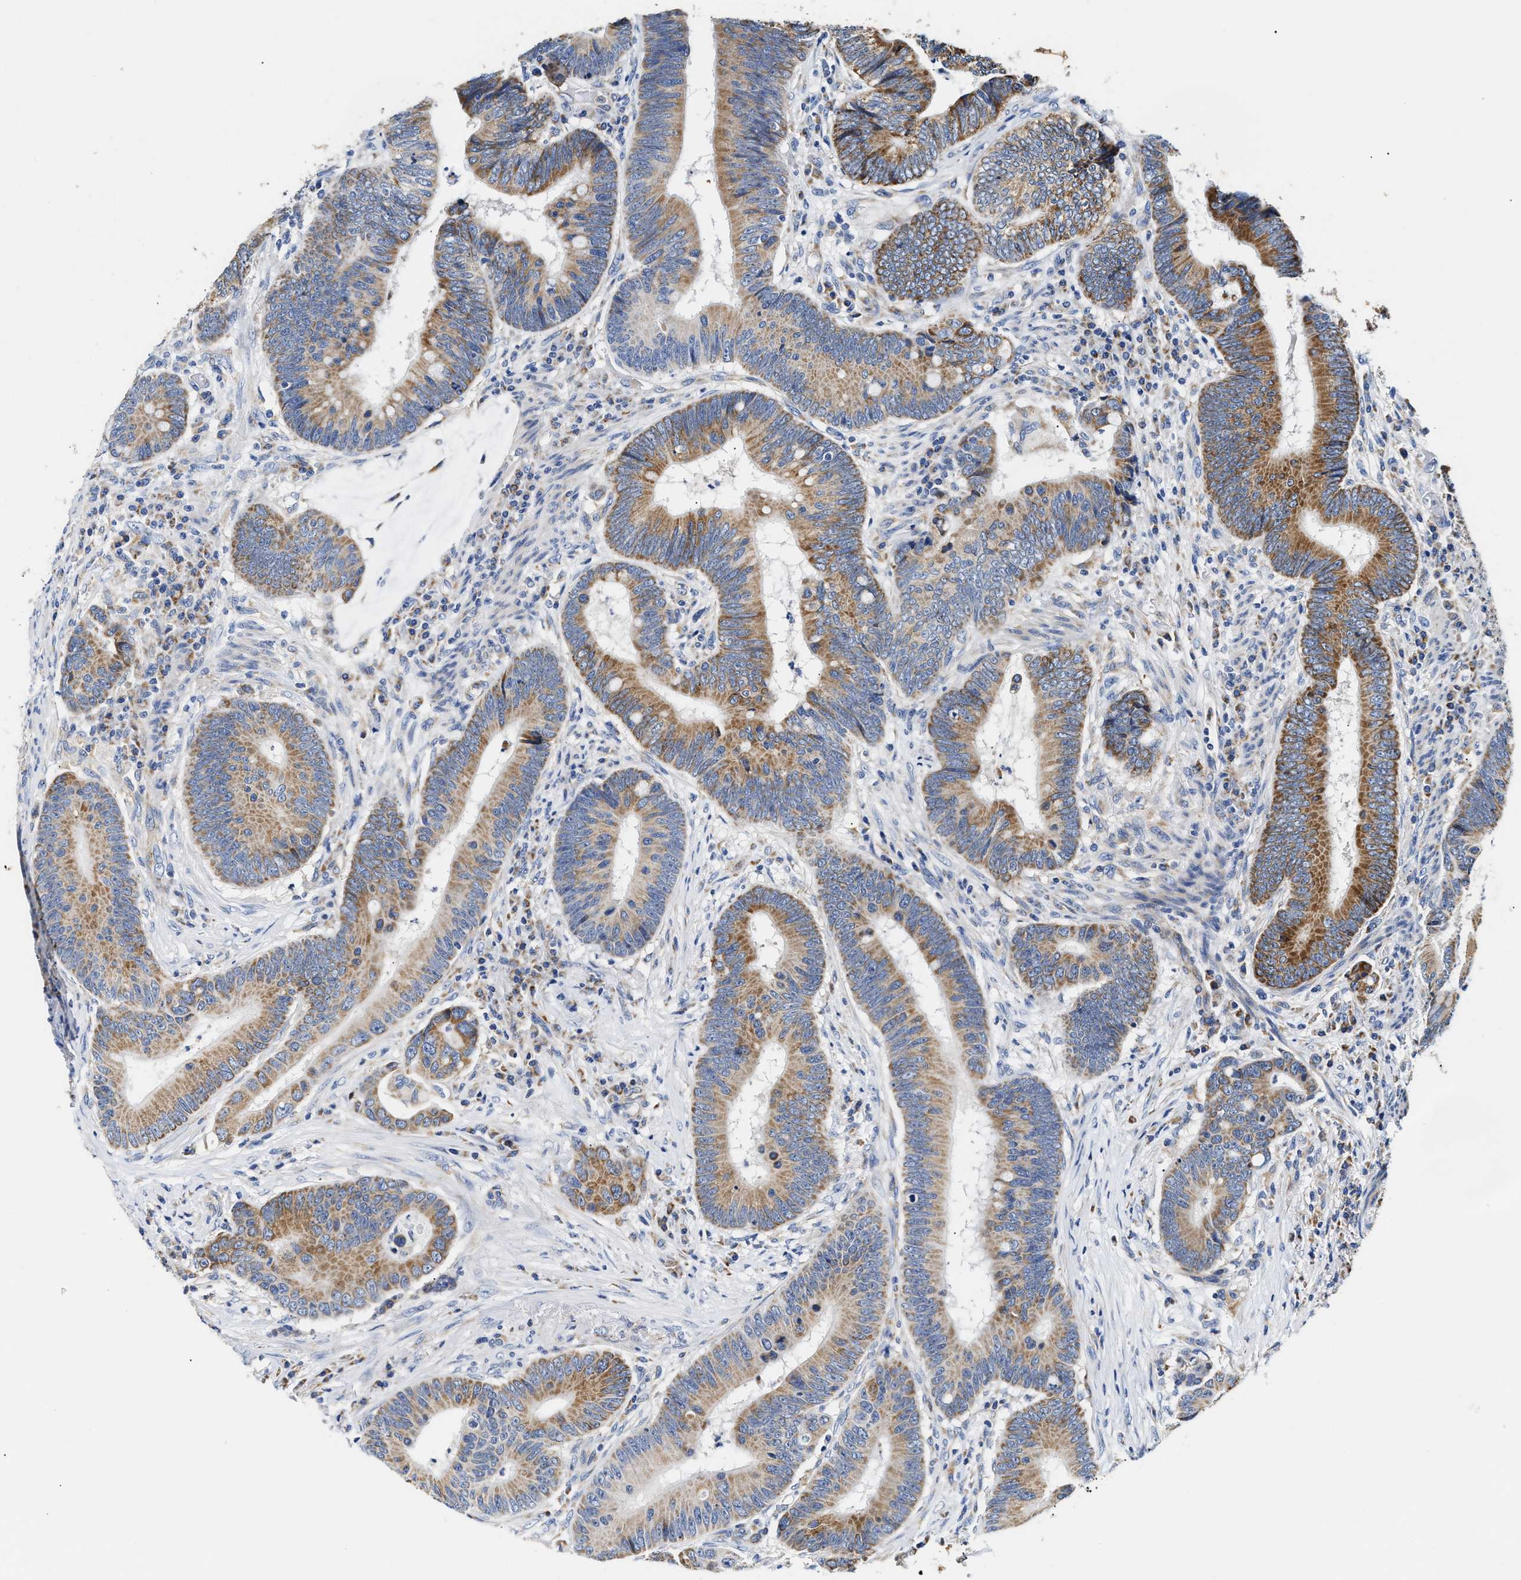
{"staining": {"intensity": "moderate", "quantity": ">75%", "location": "cytoplasmic/membranous"}, "tissue": "colorectal cancer", "cell_type": "Tumor cells", "image_type": "cancer", "snomed": [{"axis": "morphology", "description": "Adenocarcinoma, NOS"}, {"axis": "topography", "description": "Rectum"}, {"axis": "topography", "description": "Anal"}], "caption": "About >75% of tumor cells in adenocarcinoma (colorectal) reveal moderate cytoplasmic/membranous protein expression as visualized by brown immunohistochemical staining.", "gene": "ACADVL", "patient": {"sex": "female", "age": 89}}